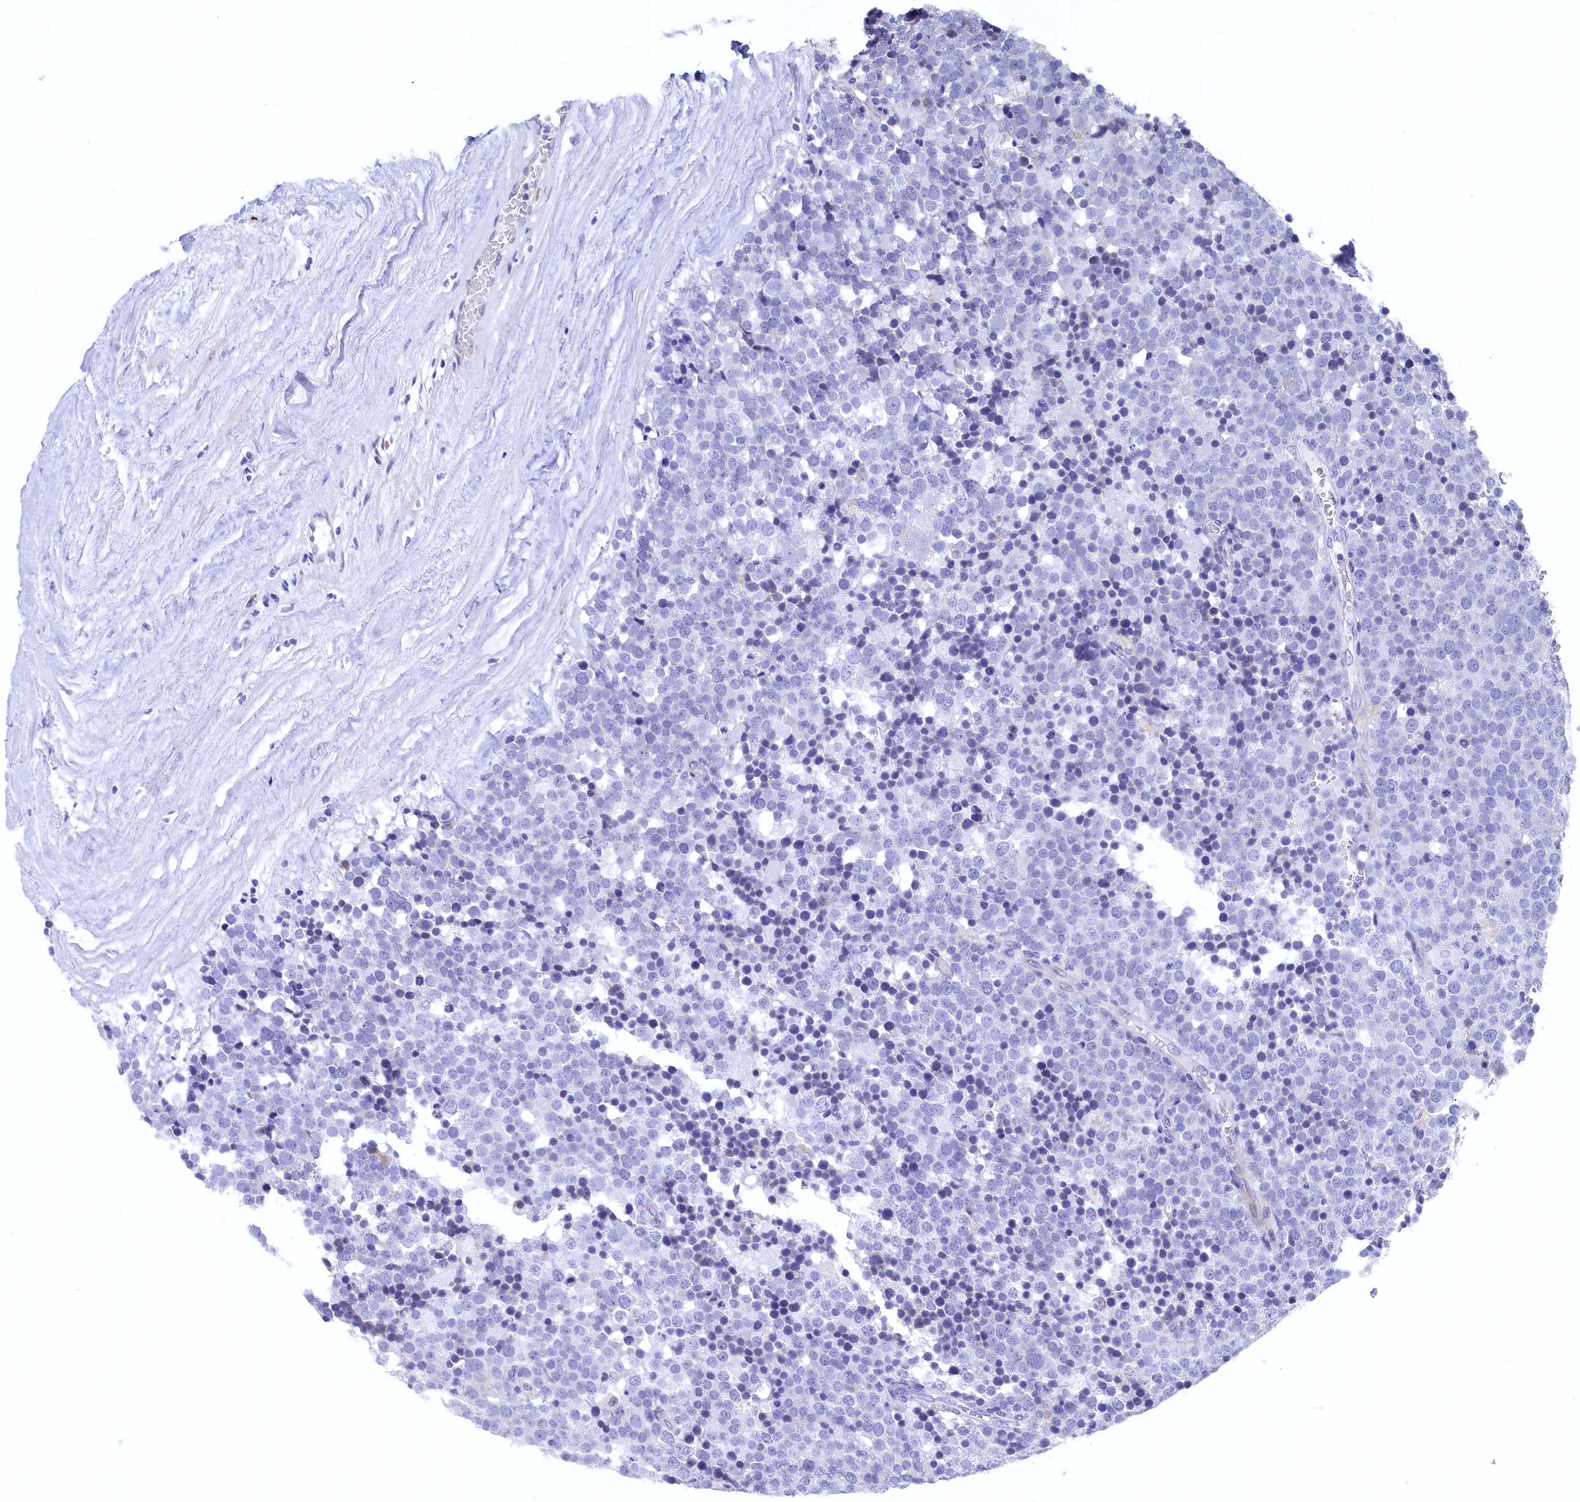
{"staining": {"intensity": "negative", "quantity": "none", "location": "none"}, "tissue": "testis cancer", "cell_type": "Tumor cells", "image_type": "cancer", "snomed": [{"axis": "morphology", "description": "Seminoma, NOS"}, {"axis": "topography", "description": "Testis"}], "caption": "The micrograph exhibits no staining of tumor cells in seminoma (testis).", "gene": "CBLIF", "patient": {"sex": "male", "age": 71}}